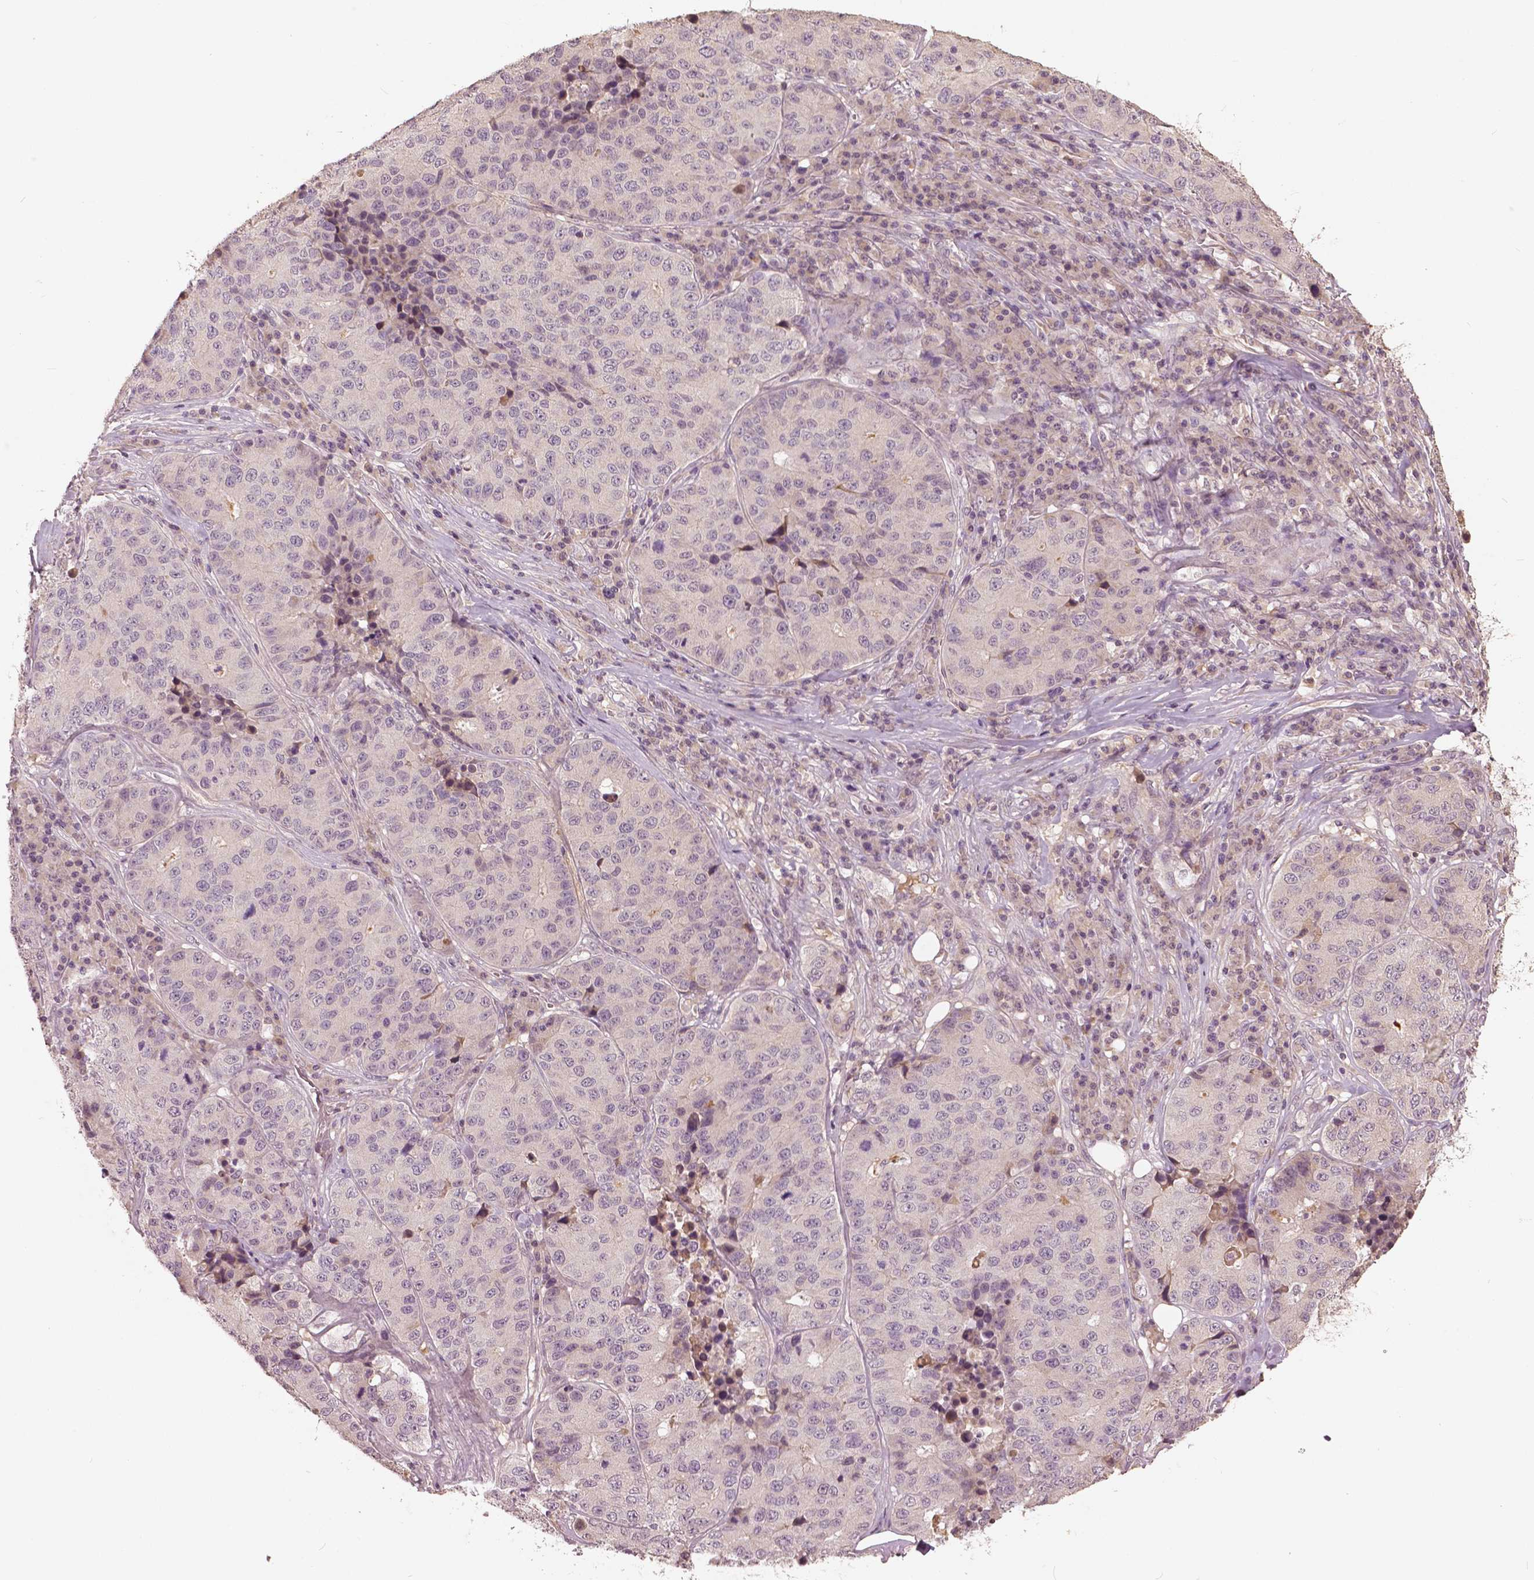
{"staining": {"intensity": "negative", "quantity": "none", "location": "none"}, "tissue": "stomach cancer", "cell_type": "Tumor cells", "image_type": "cancer", "snomed": [{"axis": "morphology", "description": "Adenocarcinoma, NOS"}, {"axis": "topography", "description": "Stomach"}], "caption": "A histopathology image of stomach cancer (adenocarcinoma) stained for a protein exhibits no brown staining in tumor cells.", "gene": "ANGPTL4", "patient": {"sex": "male", "age": 71}}